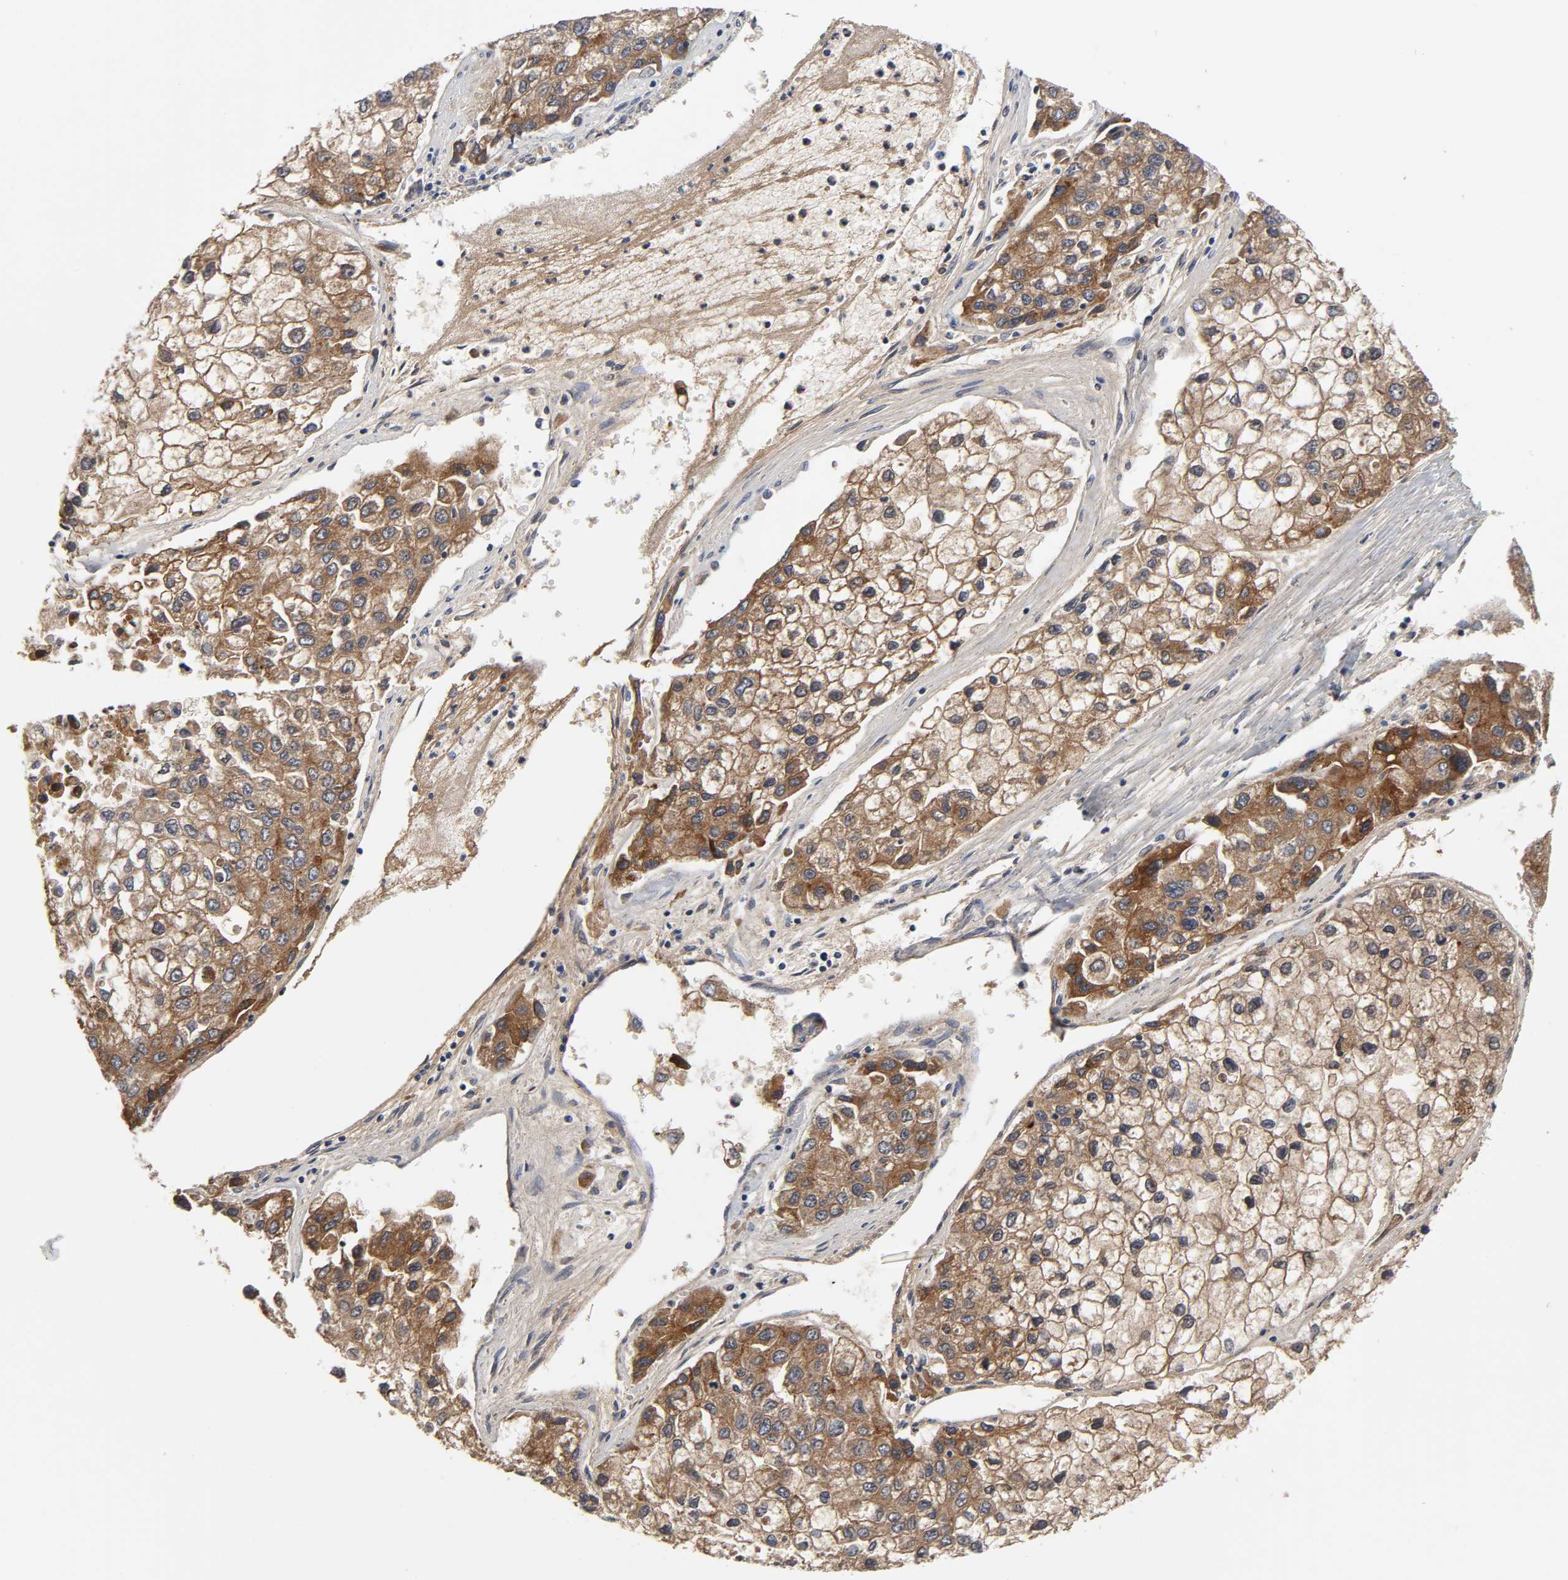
{"staining": {"intensity": "strong", "quantity": ">75%", "location": "cytoplasmic/membranous"}, "tissue": "liver cancer", "cell_type": "Tumor cells", "image_type": "cancer", "snomed": [{"axis": "morphology", "description": "Carcinoma, Hepatocellular, NOS"}, {"axis": "topography", "description": "Liver"}], "caption": "Liver cancer stained with DAB immunohistochemistry demonstrates high levels of strong cytoplasmic/membranous expression in approximately >75% of tumor cells.", "gene": "CPN2", "patient": {"sex": "female", "age": 66}}